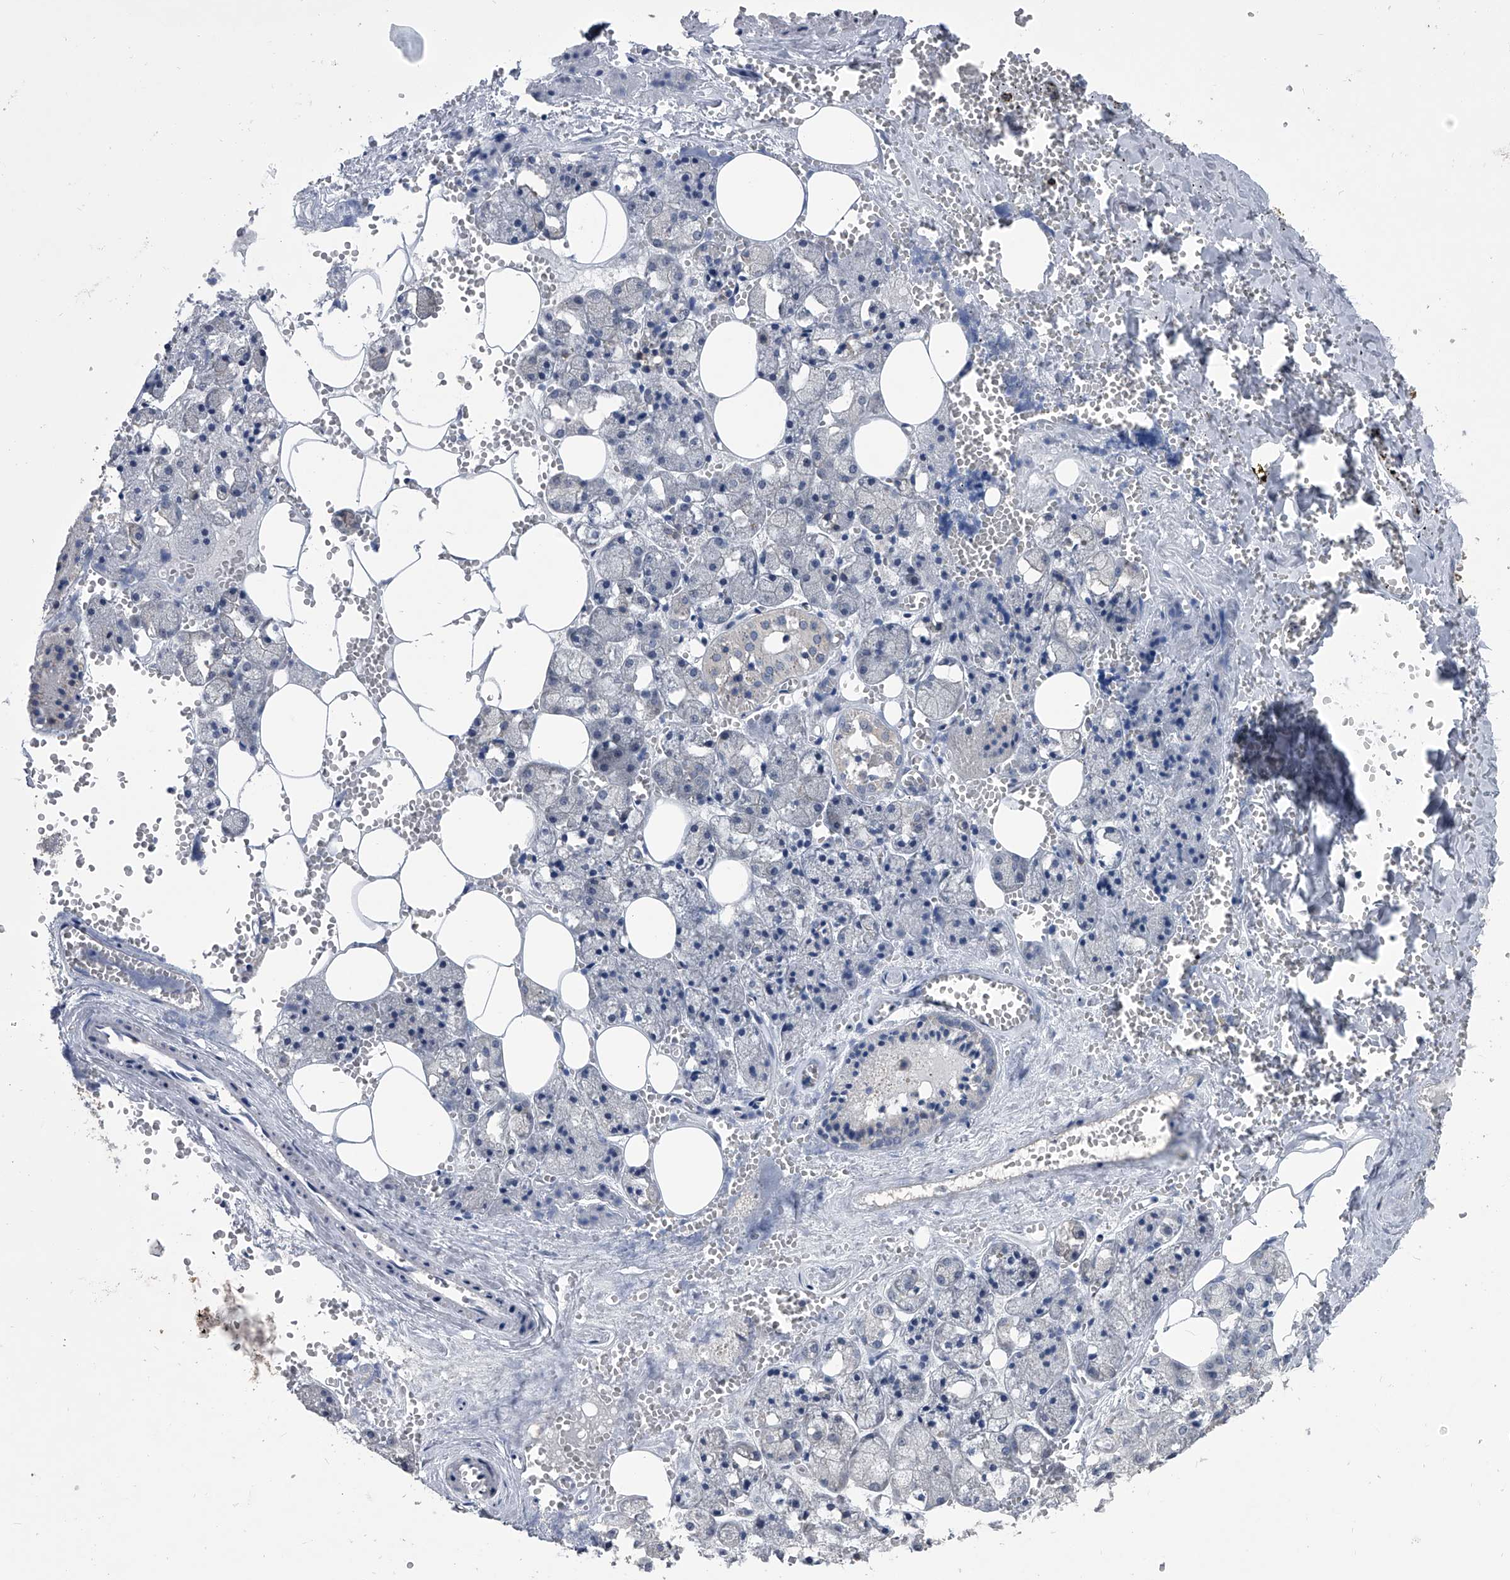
{"staining": {"intensity": "weak", "quantity": "<25%", "location": "cytoplasmic/membranous"}, "tissue": "salivary gland", "cell_type": "Glandular cells", "image_type": "normal", "snomed": [{"axis": "morphology", "description": "Normal tissue, NOS"}, {"axis": "topography", "description": "Salivary gland"}], "caption": "IHC image of normal human salivary gland stained for a protein (brown), which demonstrates no staining in glandular cells.", "gene": "MAP4K3", "patient": {"sex": "male", "age": 62}}